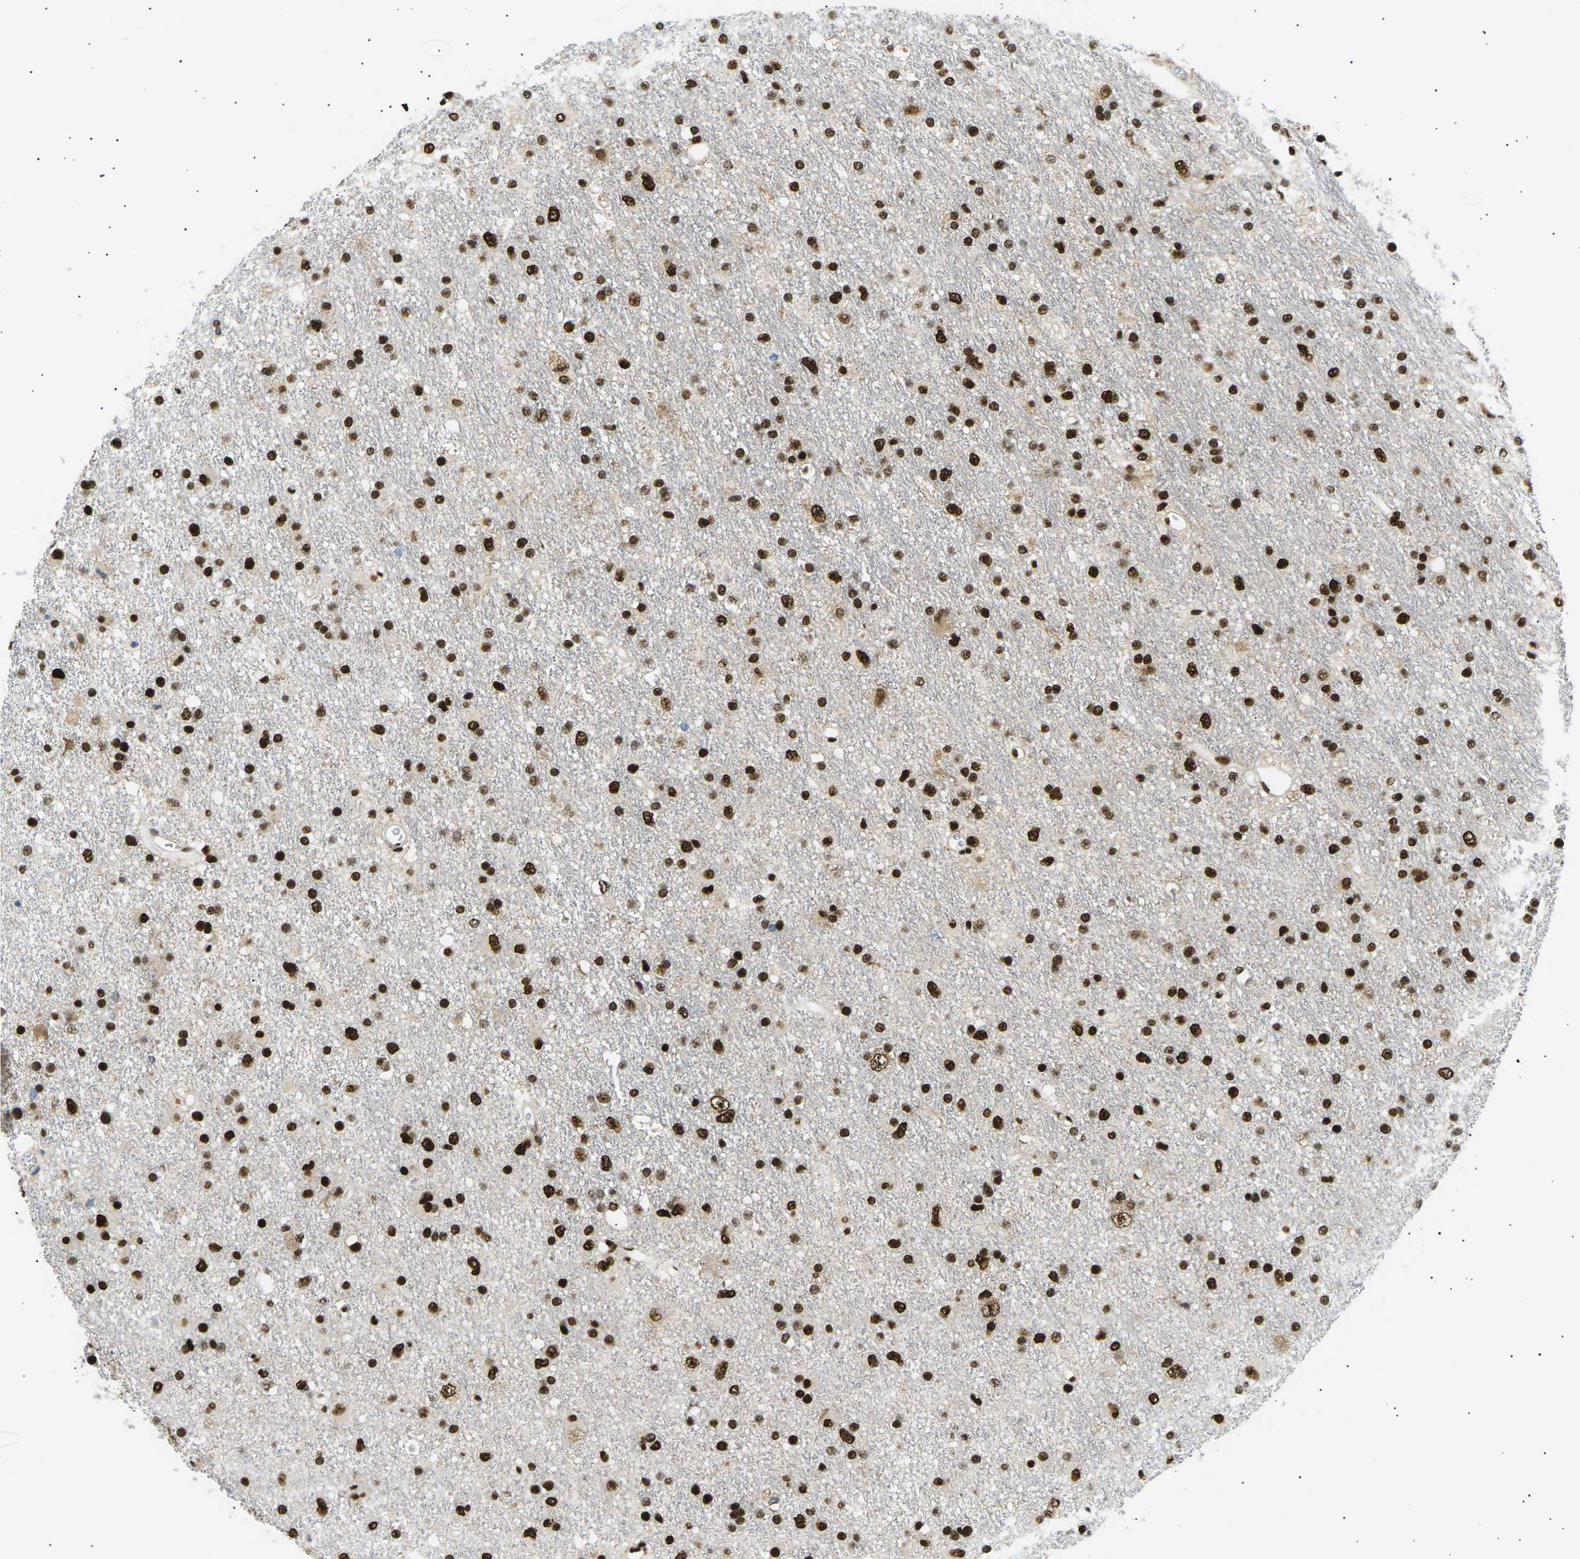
{"staining": {"intensity": "strong", "quantity": ">75%", "location": "nuclear"}, "tissue": "glioma", "cell_type": "Tumor cells", "image_type": "cancer", "snomed": [{"axis": "morphology", "description": "Glioma, malignant, Low grade"}, {"axis": "topography", "description": "Brain"}], "caption": "Brown immunohistochemical staining in glioma shows strong nuclear staining in approximately >75% of tumor cells. Nuclei are stained in blue.", "gene": "RPA2", "patient": {"sex": "male", "age": 77}}